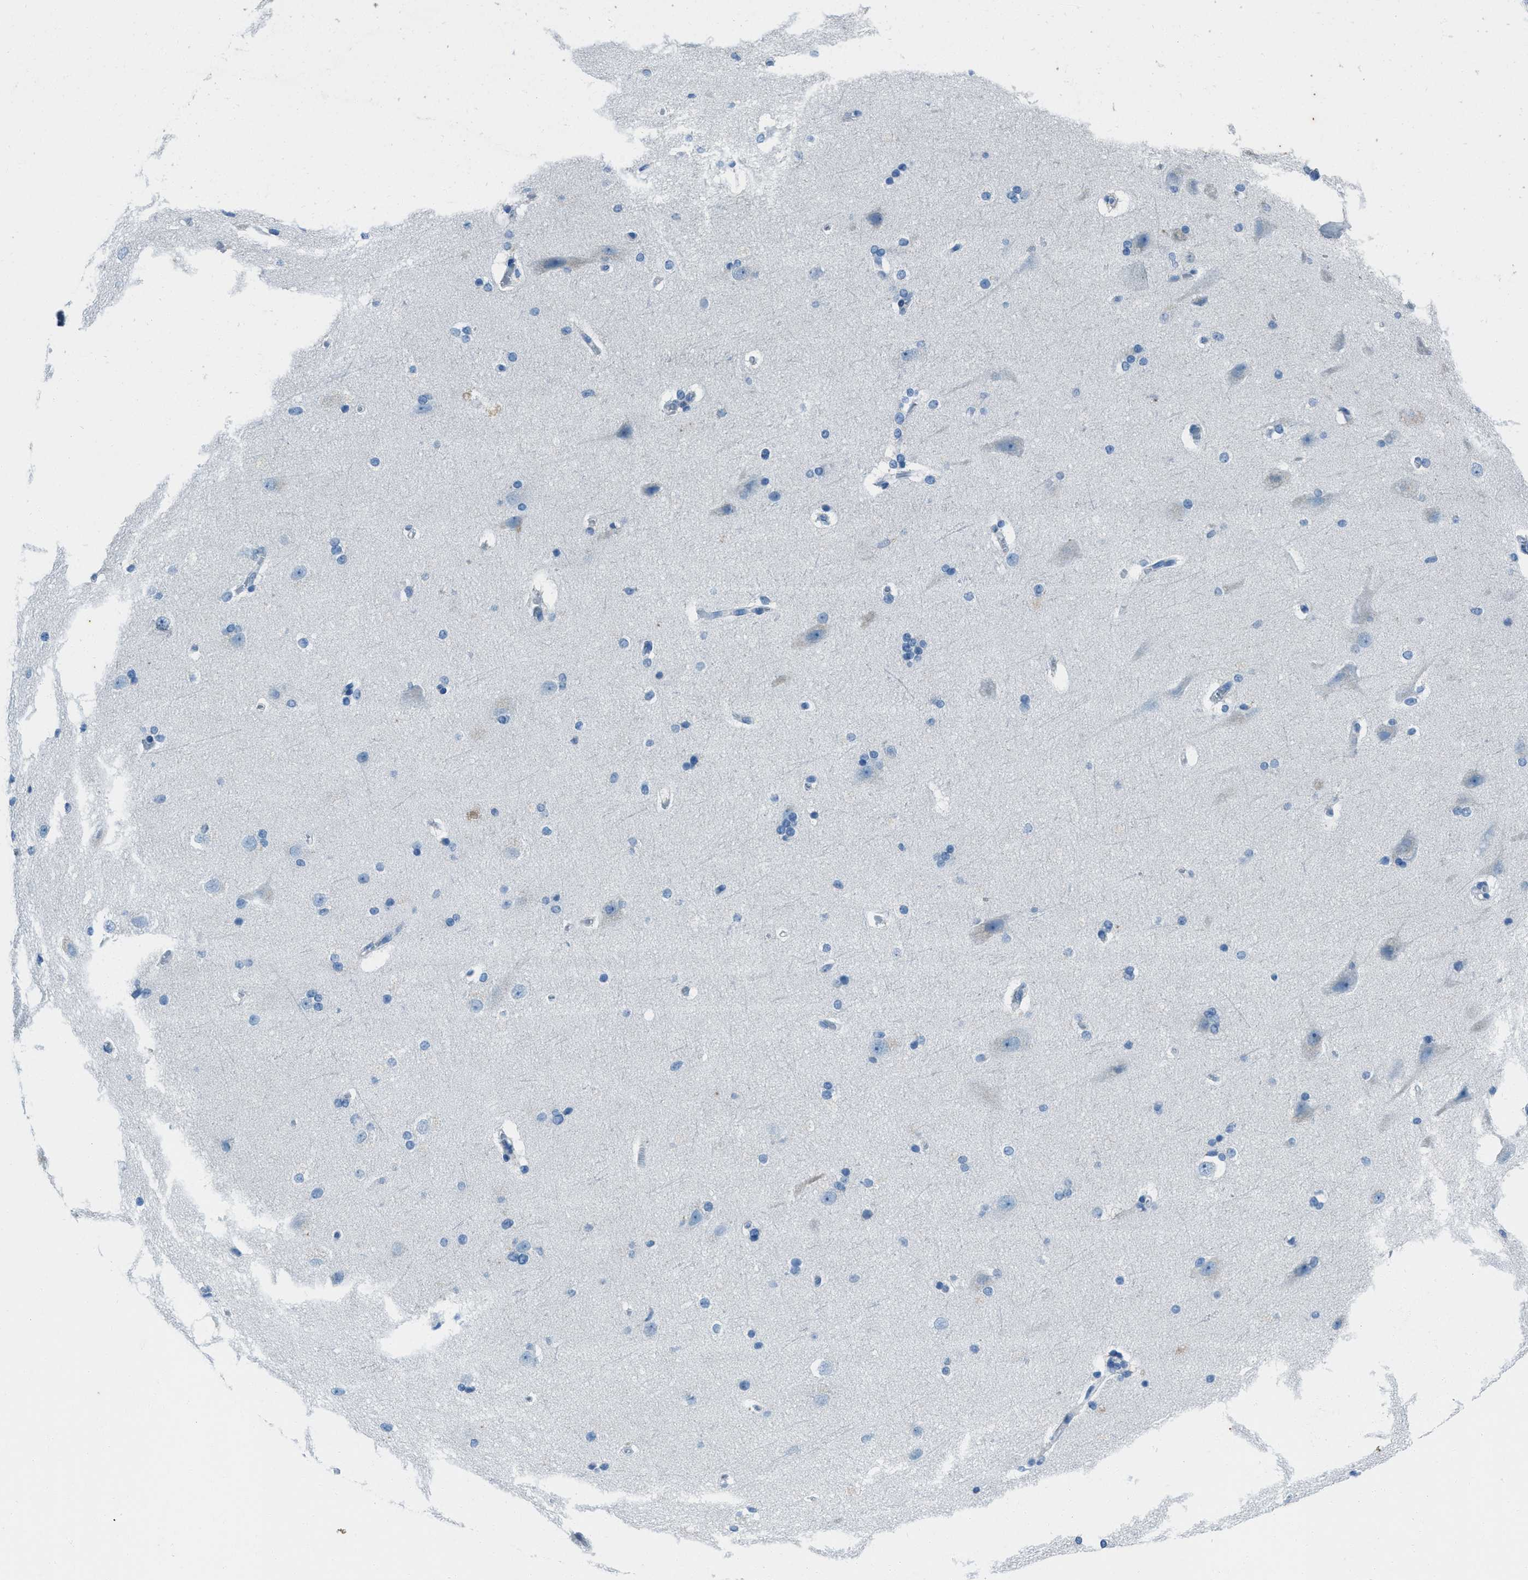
{"staining": {"intensity": "negative", "quantity": "none", "location": "none"}, "tissue": "cerebral cortex", "cell_type": "Endothelial cells", "image_type": "normal", "snomed": [{"axis": "morphology", "description": "Normal tissue, NOS"}, {"axis": "topography", "description": "Cerebral cortex"}, {"axis": "topography", "description": "Hippocampus"}], "caption": "A histopathology image of cerebral cortex stained for a protein demonstrates no brown staining in endothelial cells. The staining was performed using DAB (3,3'-diaminobenzidine) to visualize the protein expression in brown, while the nuclei were stained in blue with hematoxylin (Magnification: 20x).", "gene": "AMACR", "patient": {"sex": "female", "age": 19}}